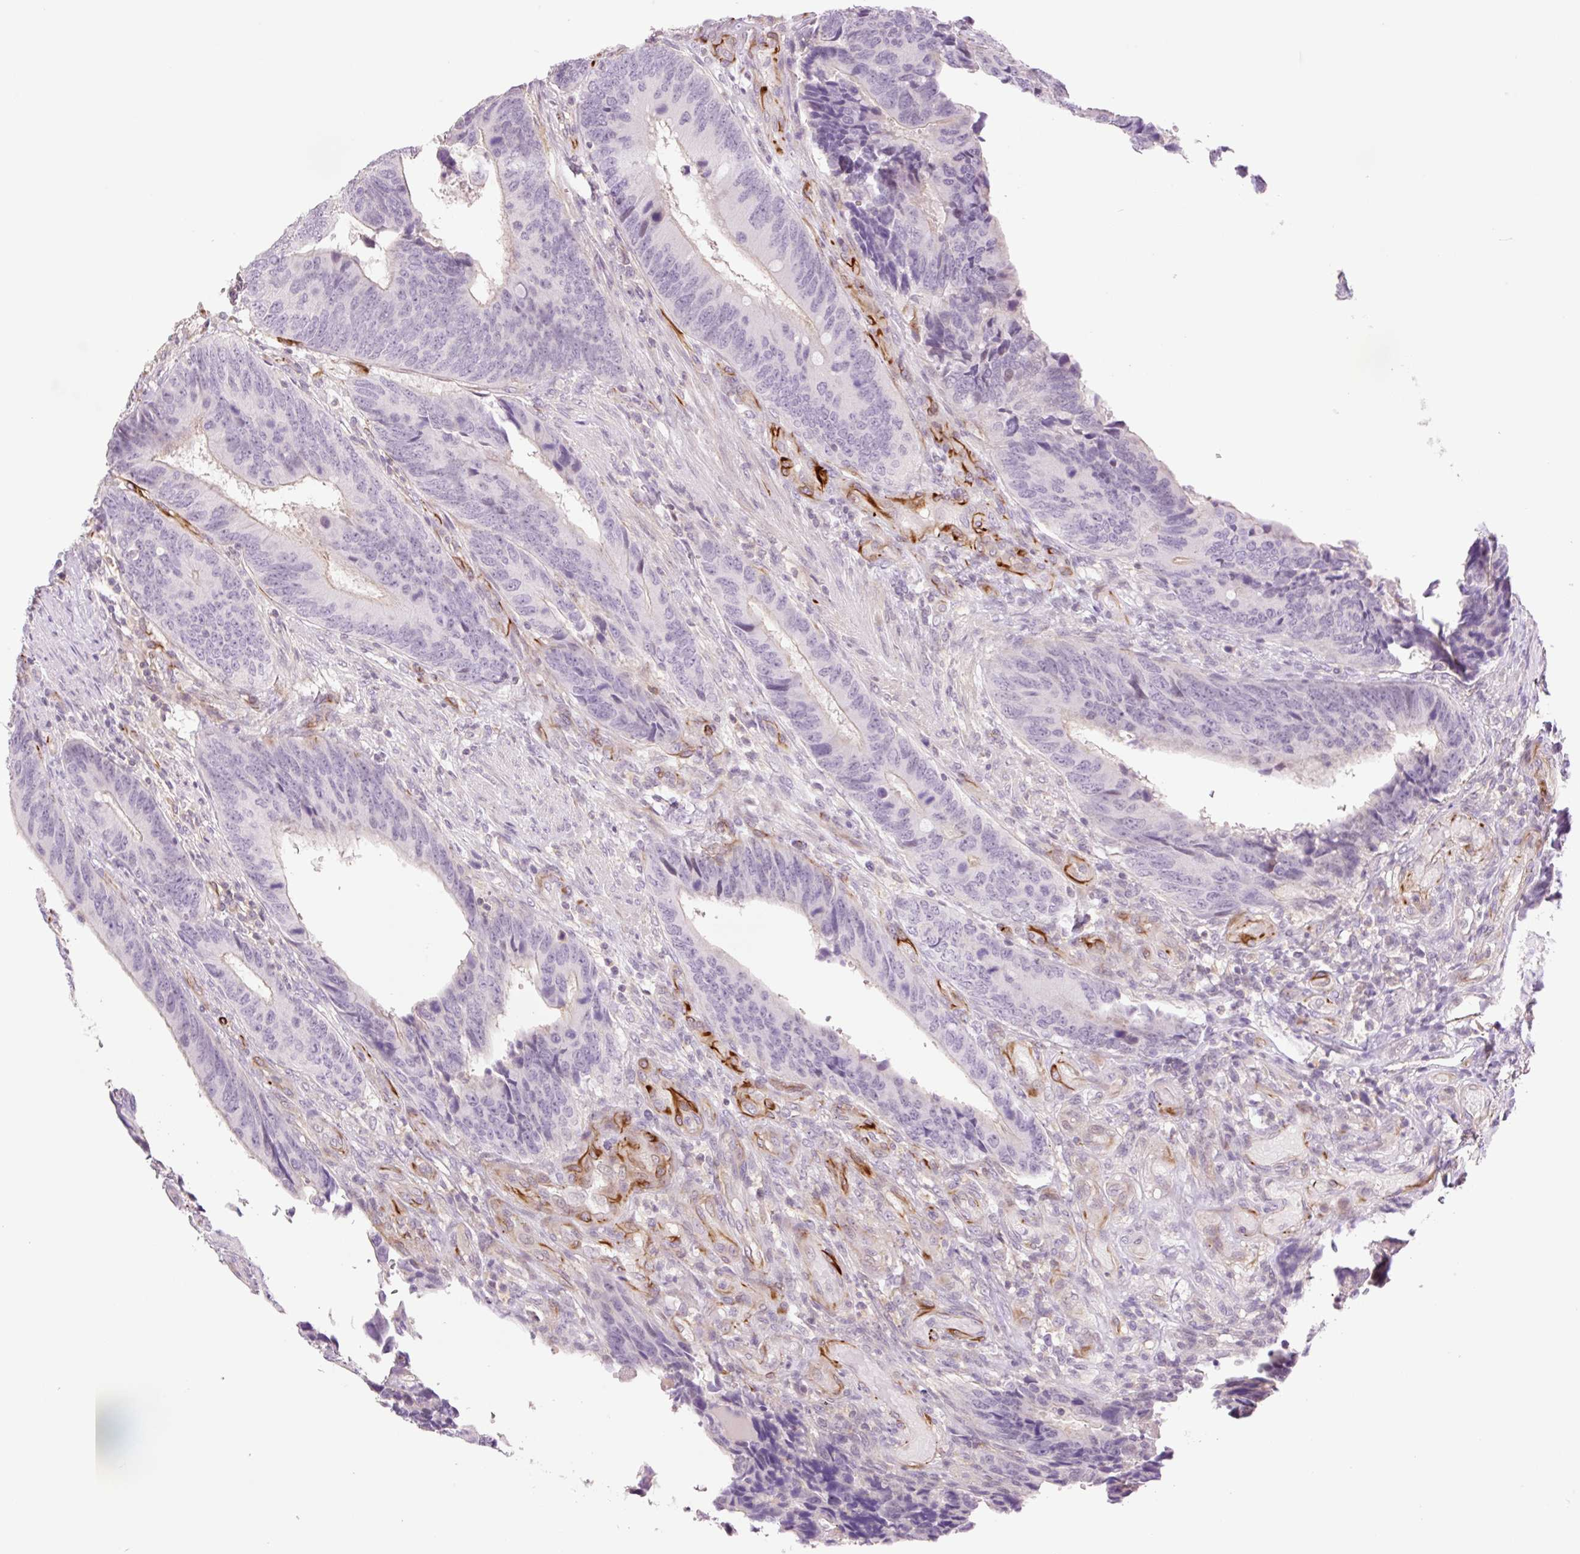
{"staining": {"intensity": "weak", "quantity": "<25%", "location": "cytoplasmic/membranous"}, "tissue": "colorectal cancer", "cell_type": "Tumor cells", "image_type": "cancer", "snomed": [{"axis": "morphology", "description": "Adenocarcinoma, NOS"}, {"axis": "topography", "description": "Colon"}], "caption": "IHC micrograph of neoplastic tissue: adenocarcinoma (colorectal) stained with DAB (3,3'-diaminobenzidine) demonstrates no significant protein positivity in tumor cells.", "gene": "ZFYVE21", "patient": {"sex": "male", "age": 87}}